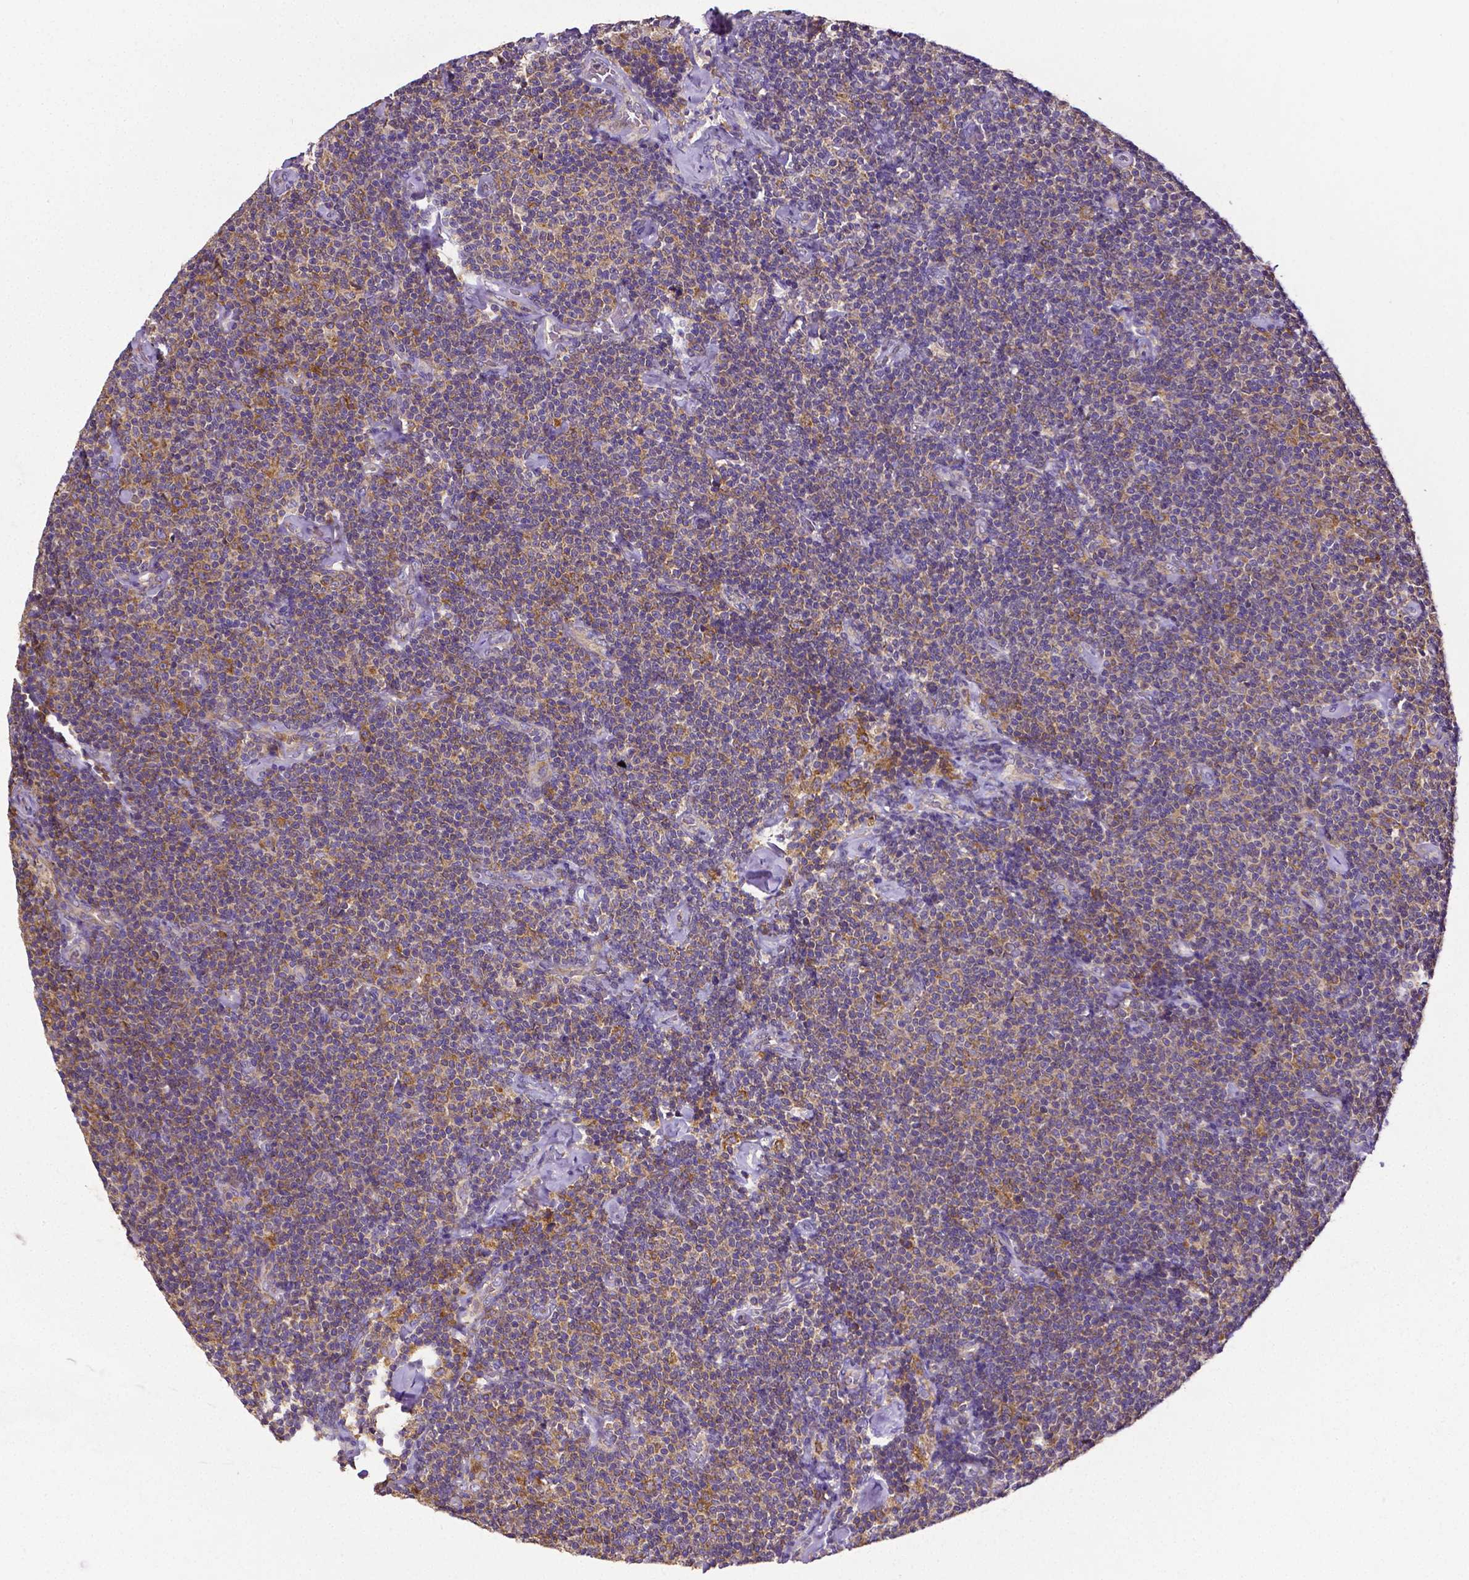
{"staining": {"intensity": "weak", "quantity": "25%-75%", "location": "cytoplasmic/membranous"}, "tissue": "lymphoma", "cell_type": "Tumor cells", "image_type": "cancer", "snomed": [{"axis": "morphology", "description": "Malignant lymphoma, non-Hodgkin's type, Low grade"}, {"axis": "topography", "description": "Lymph node"}], "caption": "Immunohistochemistry of lymphoma demonstrates low levels of weak cytoplasmic/membranous expression in about 25%-75% of tumor cells.", "gene": "DICER1", "patient": {"sex": "male", "age": 81}}